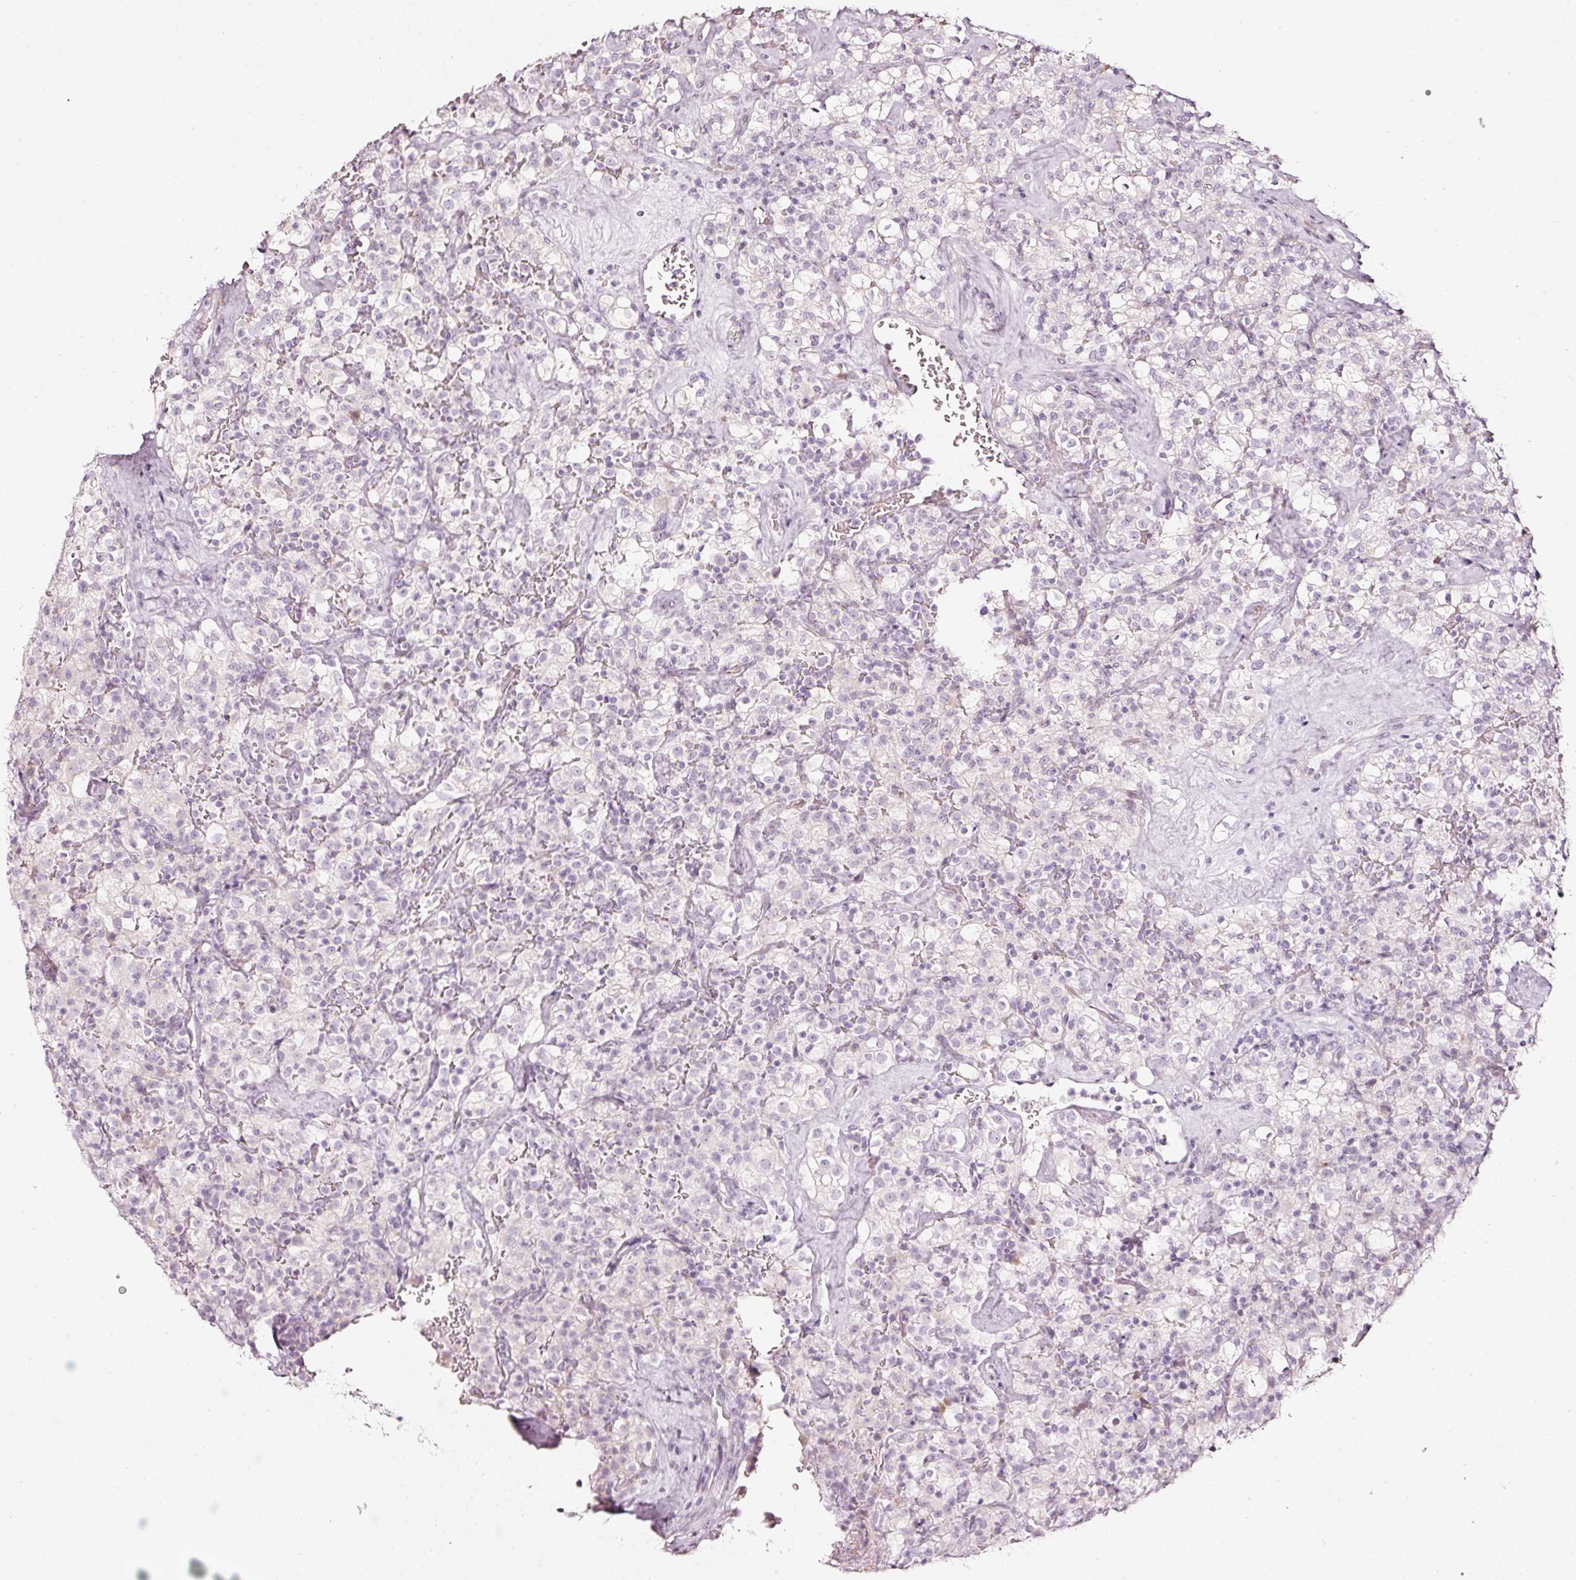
{"staining": {"intensity": "negative", "quantity": "none", "location": "none"}, "tissue": "renal cancer", "cell_type": "Tumor cells", "image_type": "cancer", "snomed": [{"axis": "morphology", "description": "Adenocarcinoma, NOS"}, {"axis": "topography", "description": "Kidney"}], "caption": "This is an IHC photomicrograph of human renal adenocarcinoma. There is no positivity in tumor cells.", "gene": "SDF4", "patient": {"sex": "female", "age": 74}}